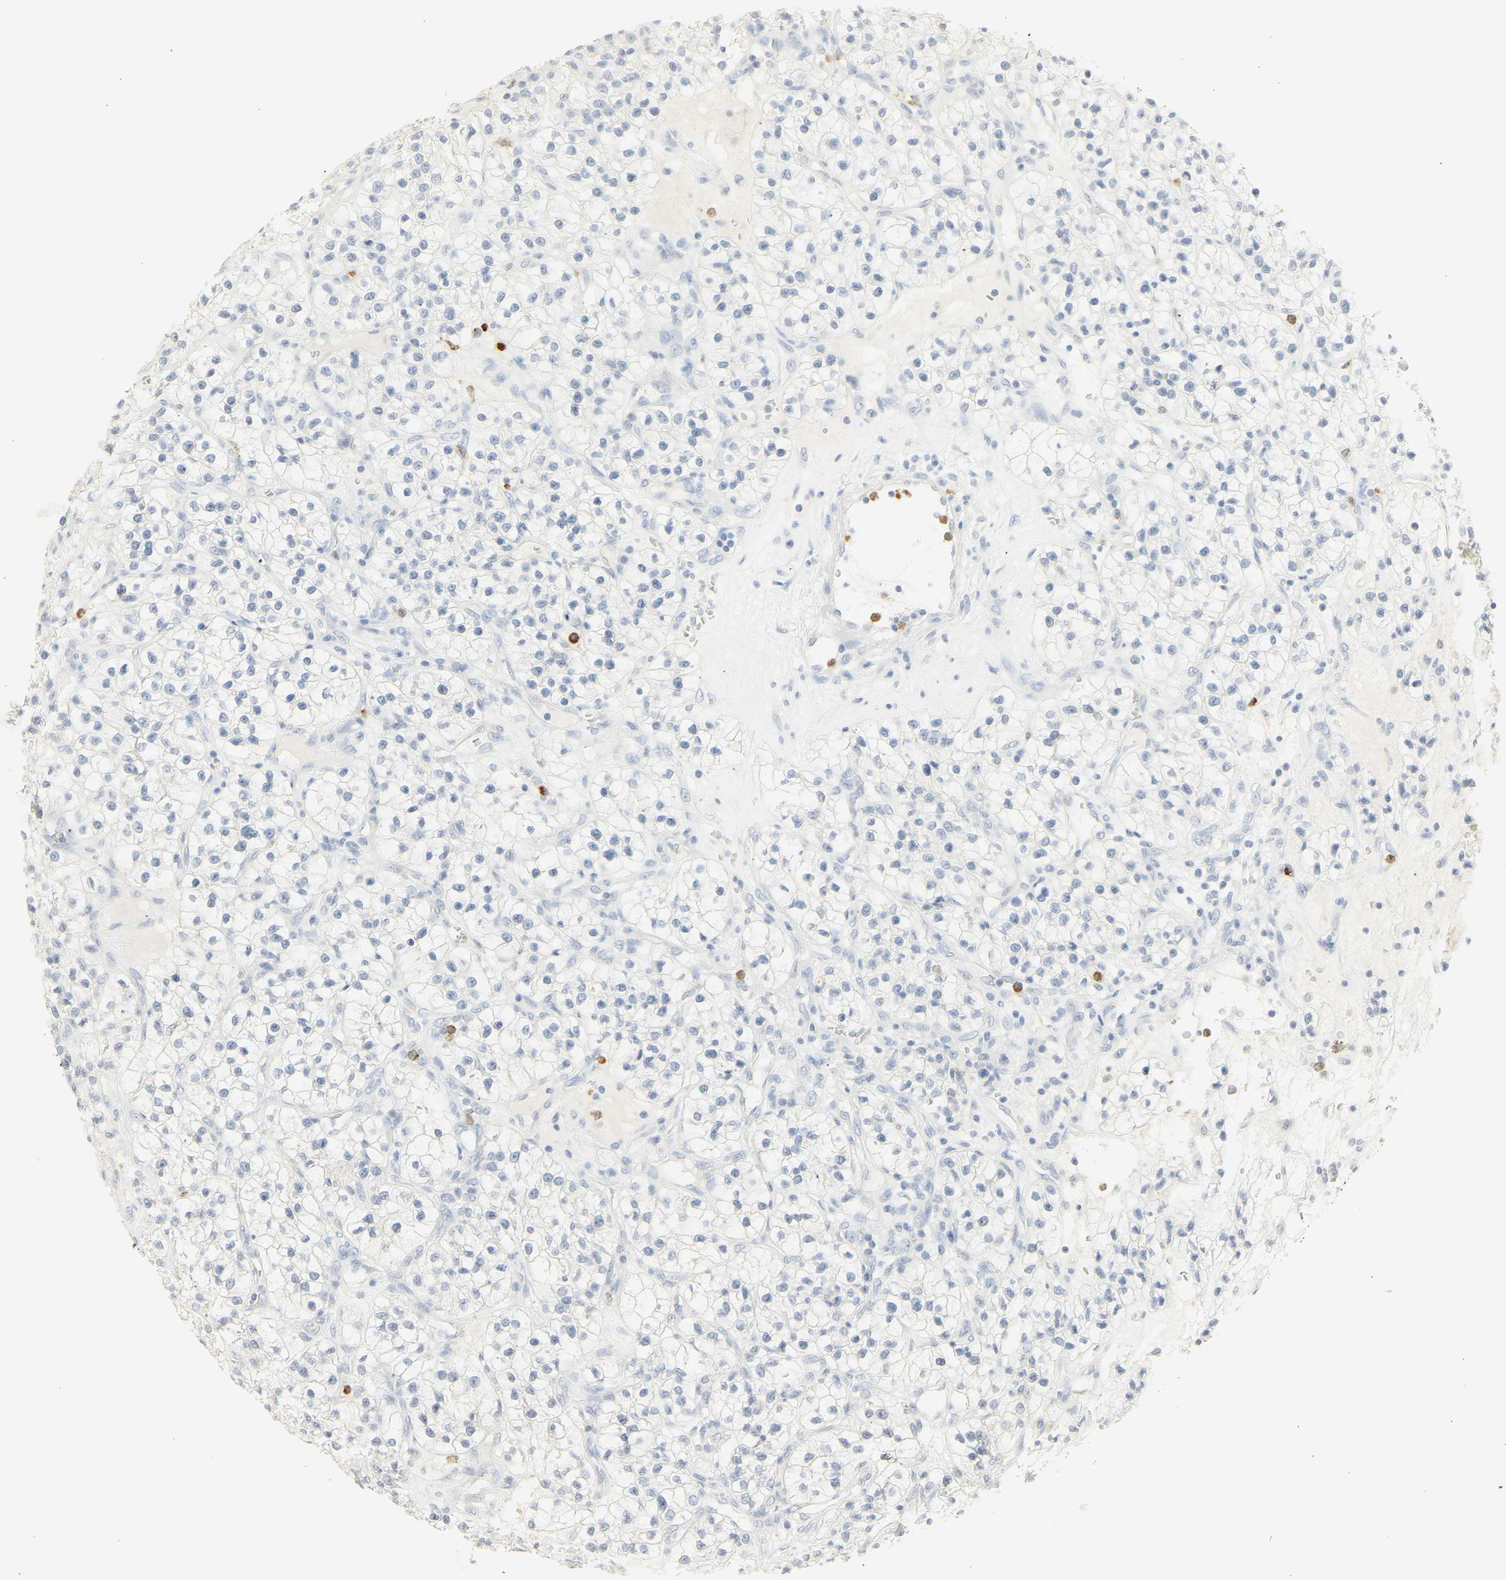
{"staining": {"intensity": "negative", "quantity": "none", "location": "none"}, "tissue": "renal cancer", "cell_type": "Tumor cells", "image_type": "cancer", "snomed": [{"axis": "morphology", "description": "Adenocarcinoma, NOS"}, {"axis": "topography", "description": "Kidney"}], "caption": "Immunohistochemistry of adenocarcinoma (renal) displays no staining in tumor cells.", "gene": "MPO", "patient": {"sex": "female", "age": 57}}